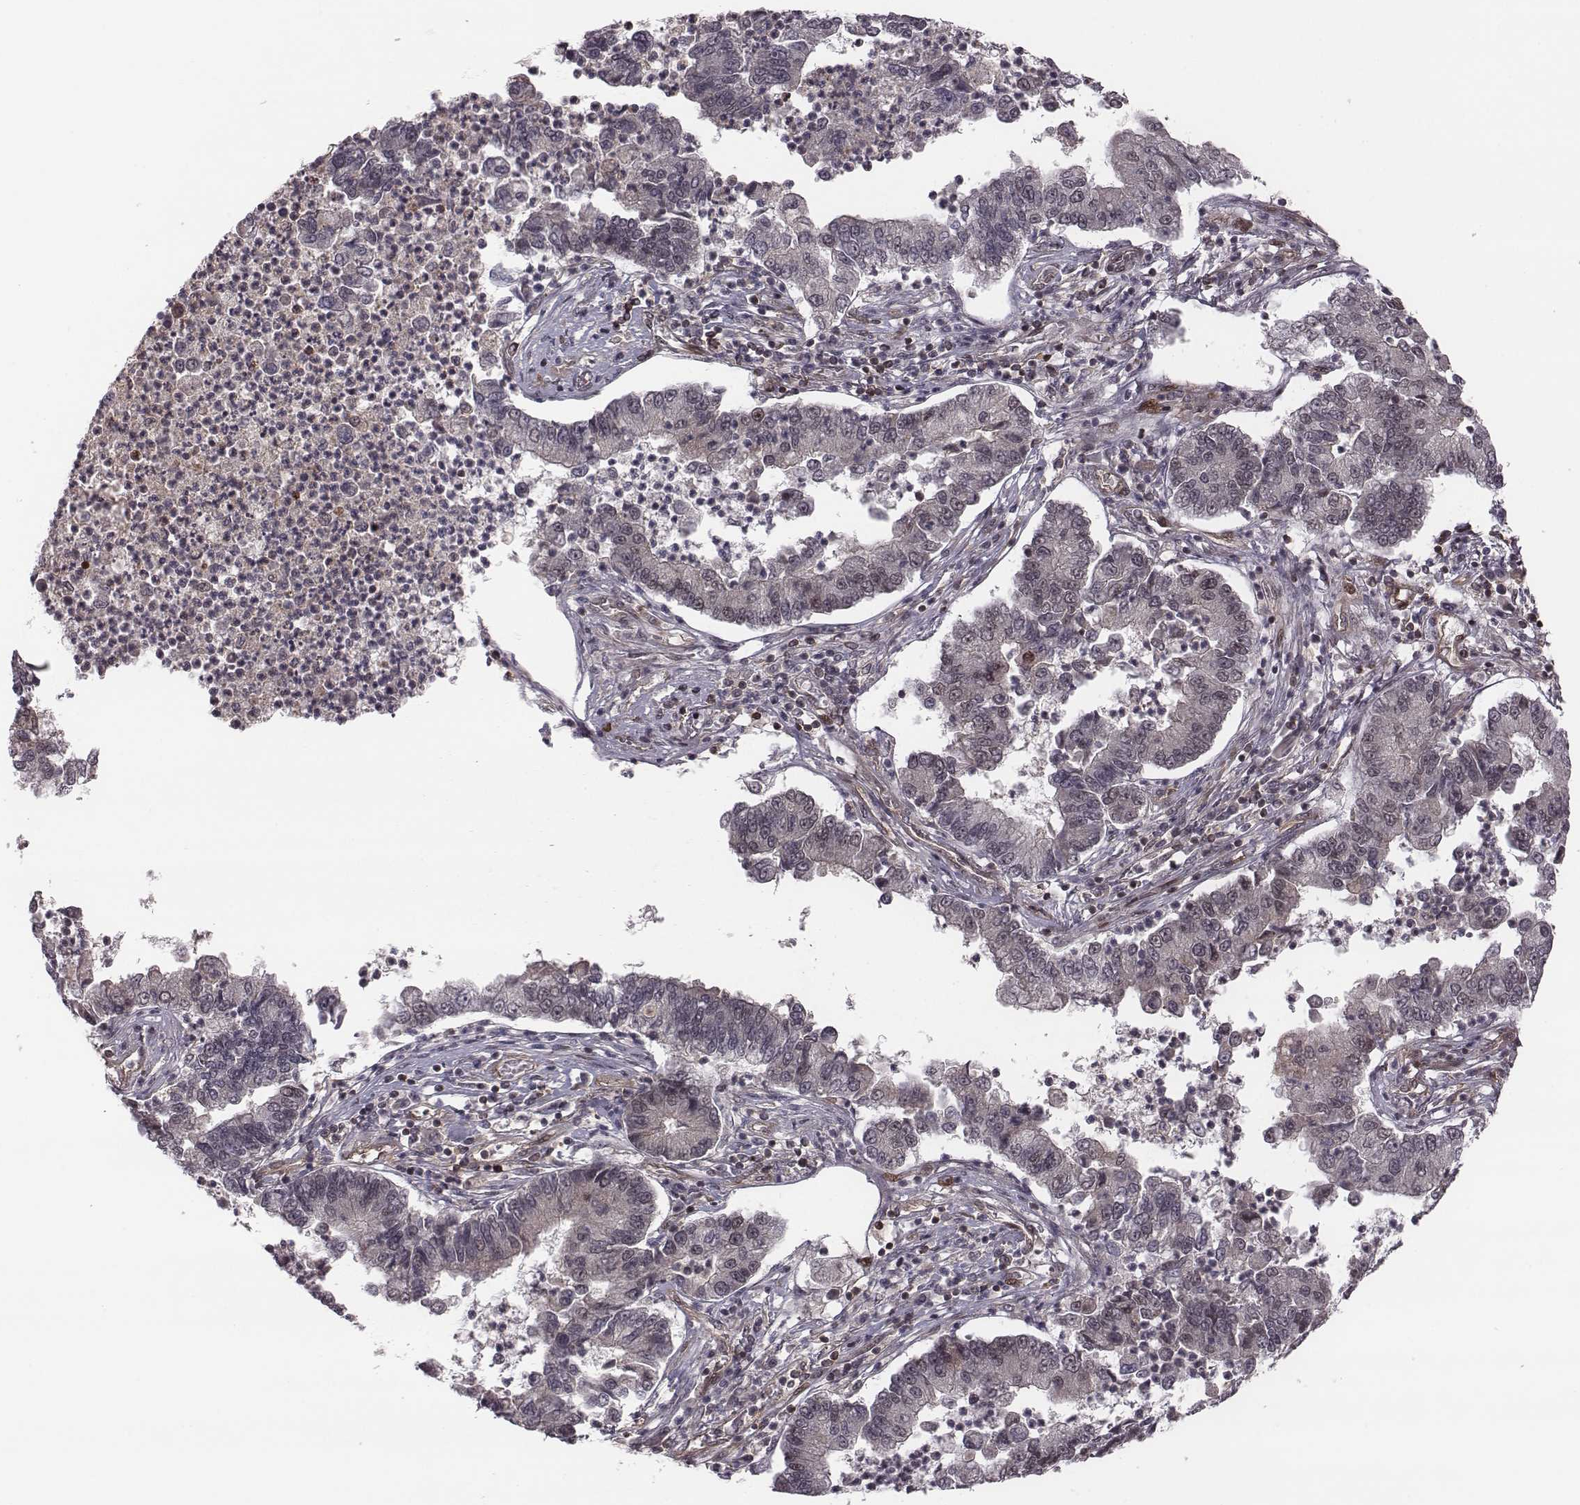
{"staining": {"intensity": "negative", "quantity": "none", "location": "none"}, "tissue": "lung cancer", "cell_type": "Tumor cells", "image_type": "cancer", "snomed": [{"axis": "morphology", "description": "Adenocarcinoma, NOS"}, {"axis": "topography", "description": "Lung"}], "caption": "The immunohistochemistry (IHC) histopathology image has no significant expression in tumor cells of adenocarcinoma (lung) tissue.", "gene": "RPL3", "patient": {"sex": "female", "age": 57}}